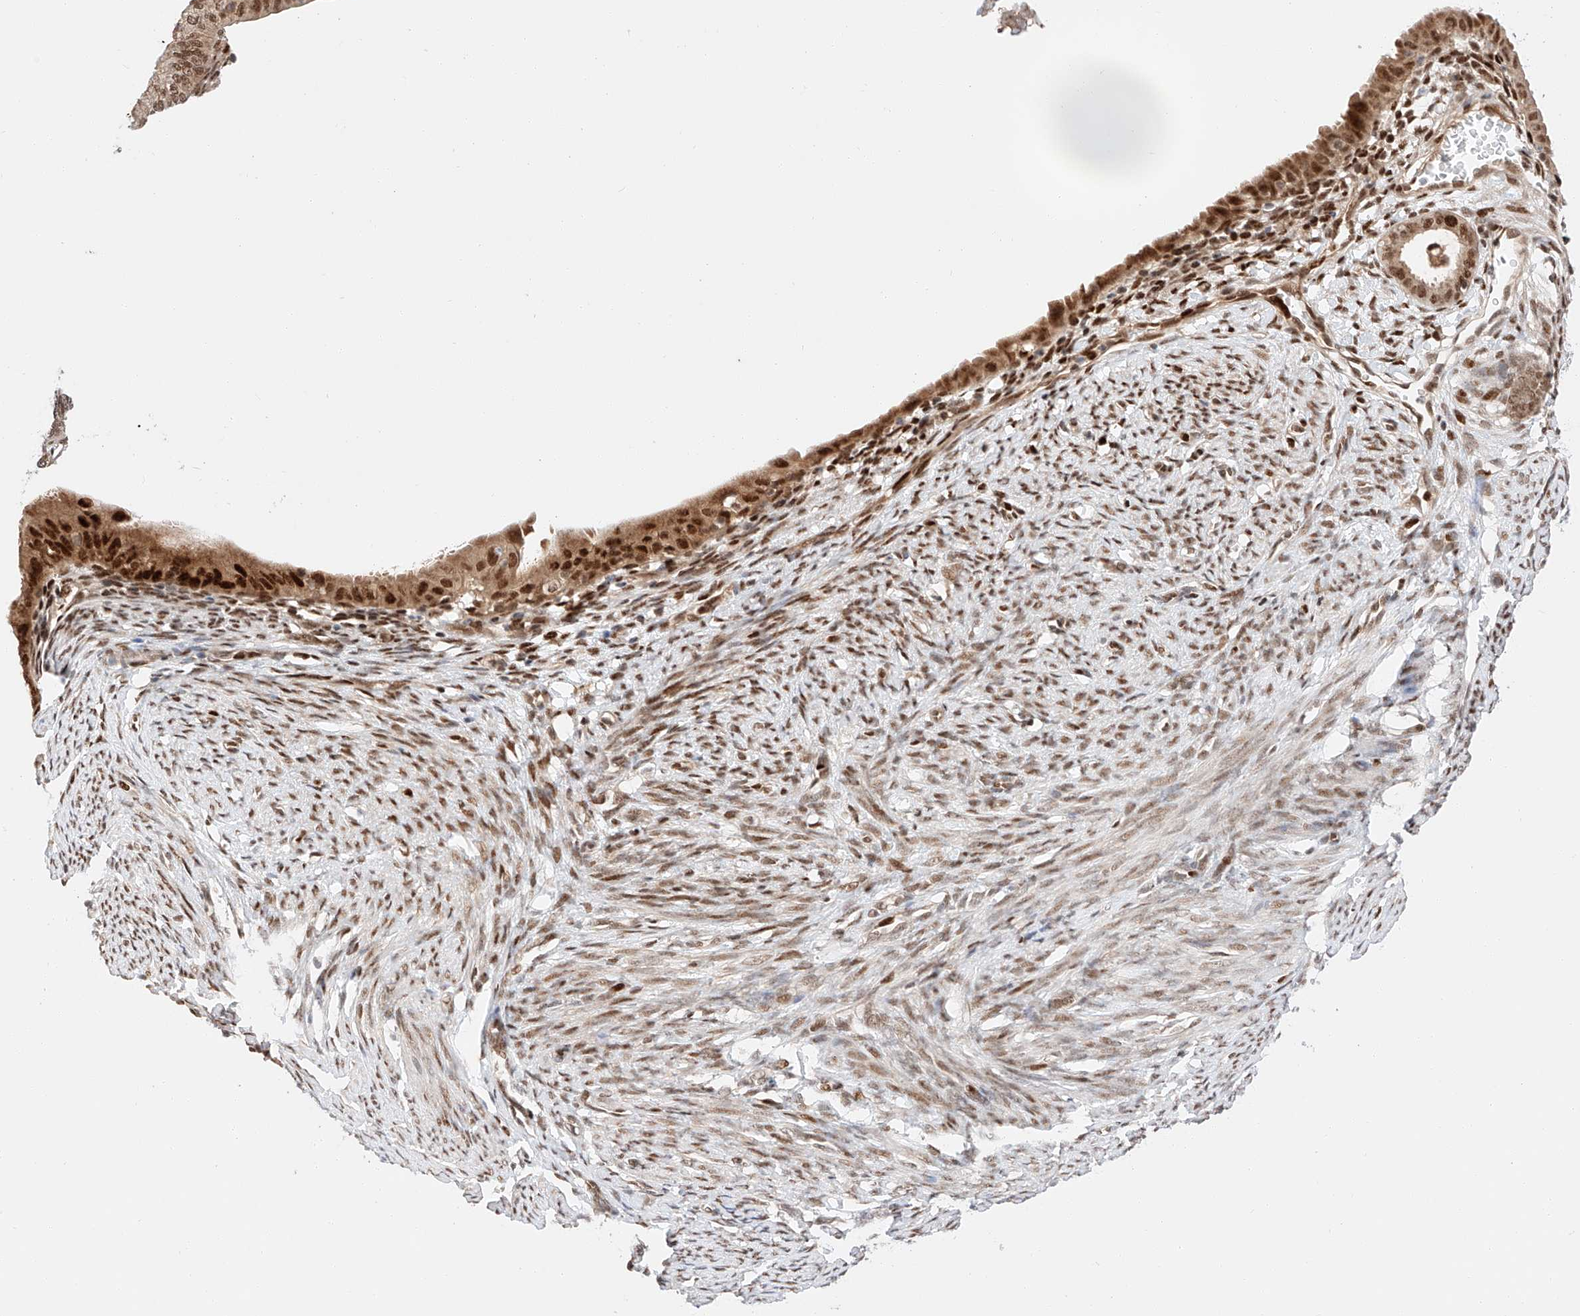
{"staining": {"intensity": "strong", "quantity": ">75%", "location": "nuclear"}, "tissue": "endometrial cancer", "cell_type": "Tumor cells", "image_type": "cancer", "snomed": [{"axis": "morphology", "description": "Adenocarcinoma, NOS"}, {"axis": "topography", "description": "Endometrium"}], "caption": "Immunohistochemistry of human endometrial cancer reveals high levels of strong nuclear positivity in approximately >75% of tumor cells.", "gene": "HDAC9", "patient": {"sex": "female", "age": 51}}